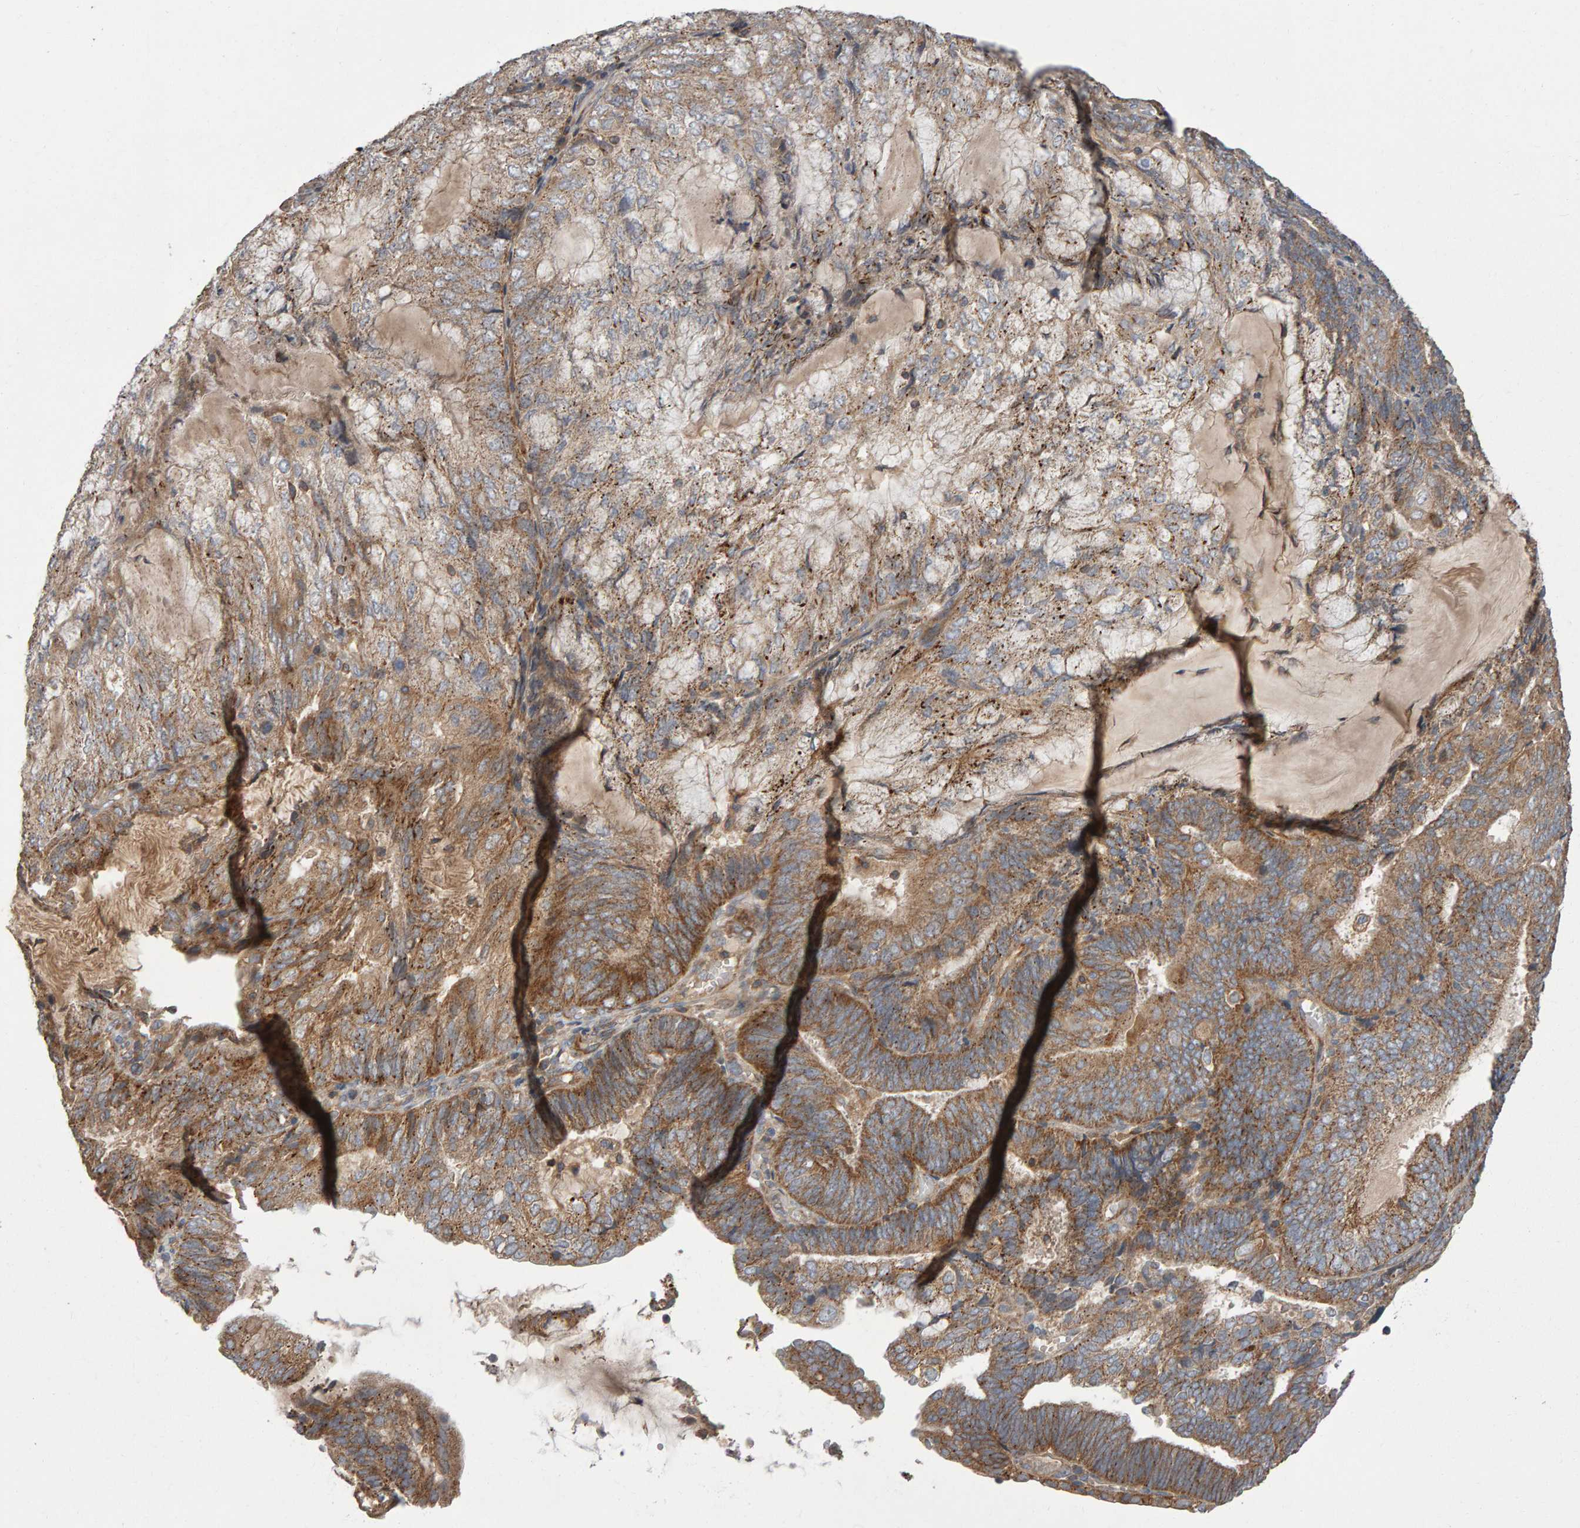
{"staining": {"intensity": "moderate", "quantity": ">75%", "location": "cytoplasmic/membranous"}, "tissue": "endometrial cancer", "cell_type": "Tumor cells", "image_type": "cancer", "snomed": [{"axis": "morphology", "description": "Adenocarcinoma, NOS"}, {"axis": "topography", "description": "Endometrium"}], "caption": "Moderate cytoplasmic/membranous positivity is appreciated in about >75% of tumor cells in endometrial adenocarcinoma.", "gene": "PGS1", "patient": {"sex": "female", "age": 81}}